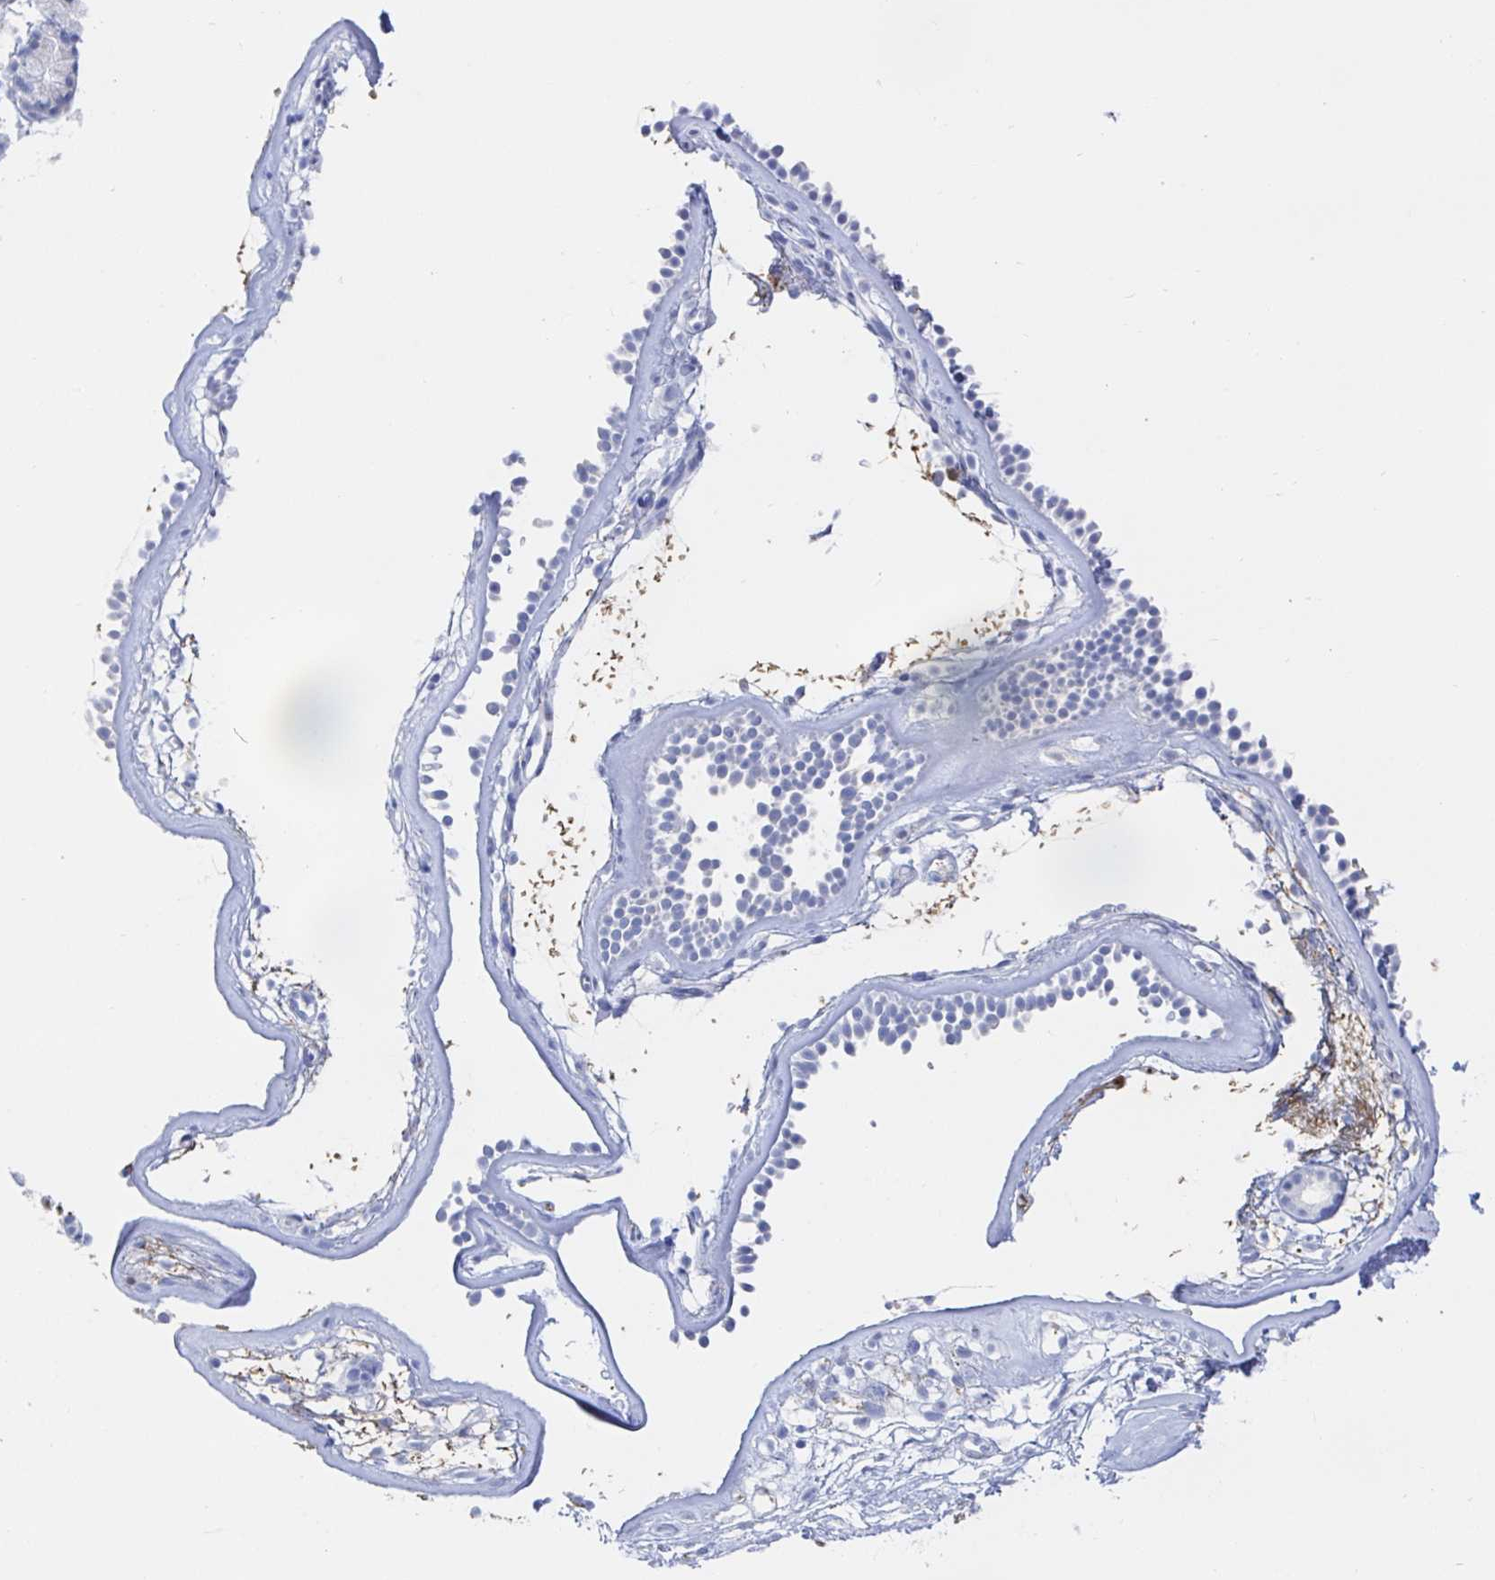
{"staining": {"intensity": "negative", "quantity": "none", "location": "none"}, "tissue": "nasopharynx", "cell_type": "Respiratory epithelial cells", "image_type": "normal", "snomed": [{"axis": "morphology", "description": "Normal tissue, NOS"}, {"axis": "topography", "description": "Nasopharynx"}], "caption": "Human nasopharynx stained for a protein using immunohistochemistry demonstrates no positivity in respiratory epithelial cells.", "gene": "OR2A1", "patient": {"sex": "female", "age": 70}}